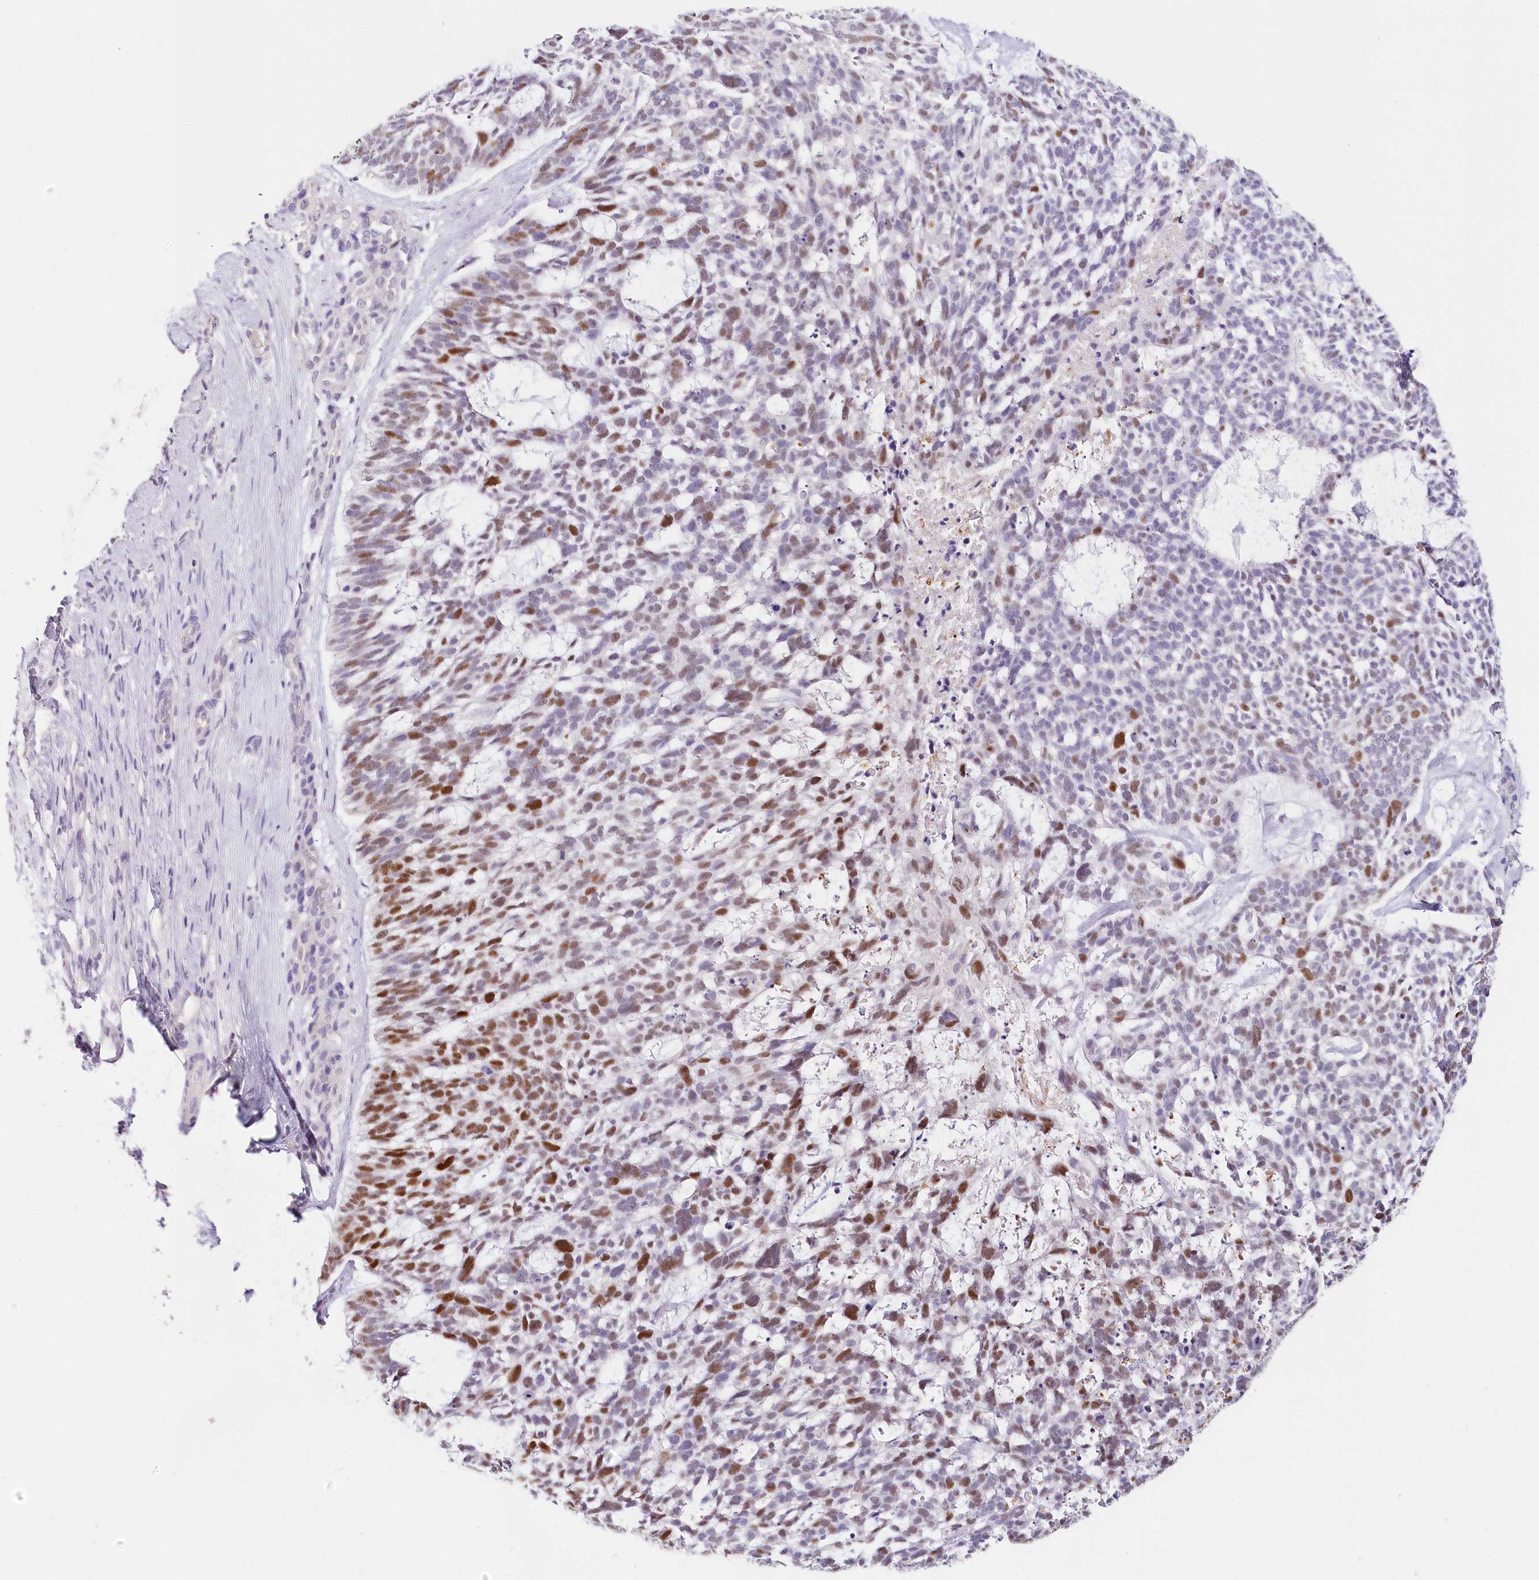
{"staining": {"intensity": "strong", "quantity": "25%-75%", "location": "nuclear"}, "tissue": "skin cancer", "cell_type": "Tumor cells", "image_type": "cancer", "snomed": [{"axis": "morphology", "description": "Basal cell carcinoma"}, {"axis": "topography", "description": "Skin"}], "caption": "Tumor cells display high levels of strong nuclear positivity in about 25%-75% of cells in skin cancer (basal cell carcinoma).", "gene": "TP53", "patient": {"sex": "male", "age": 88}}